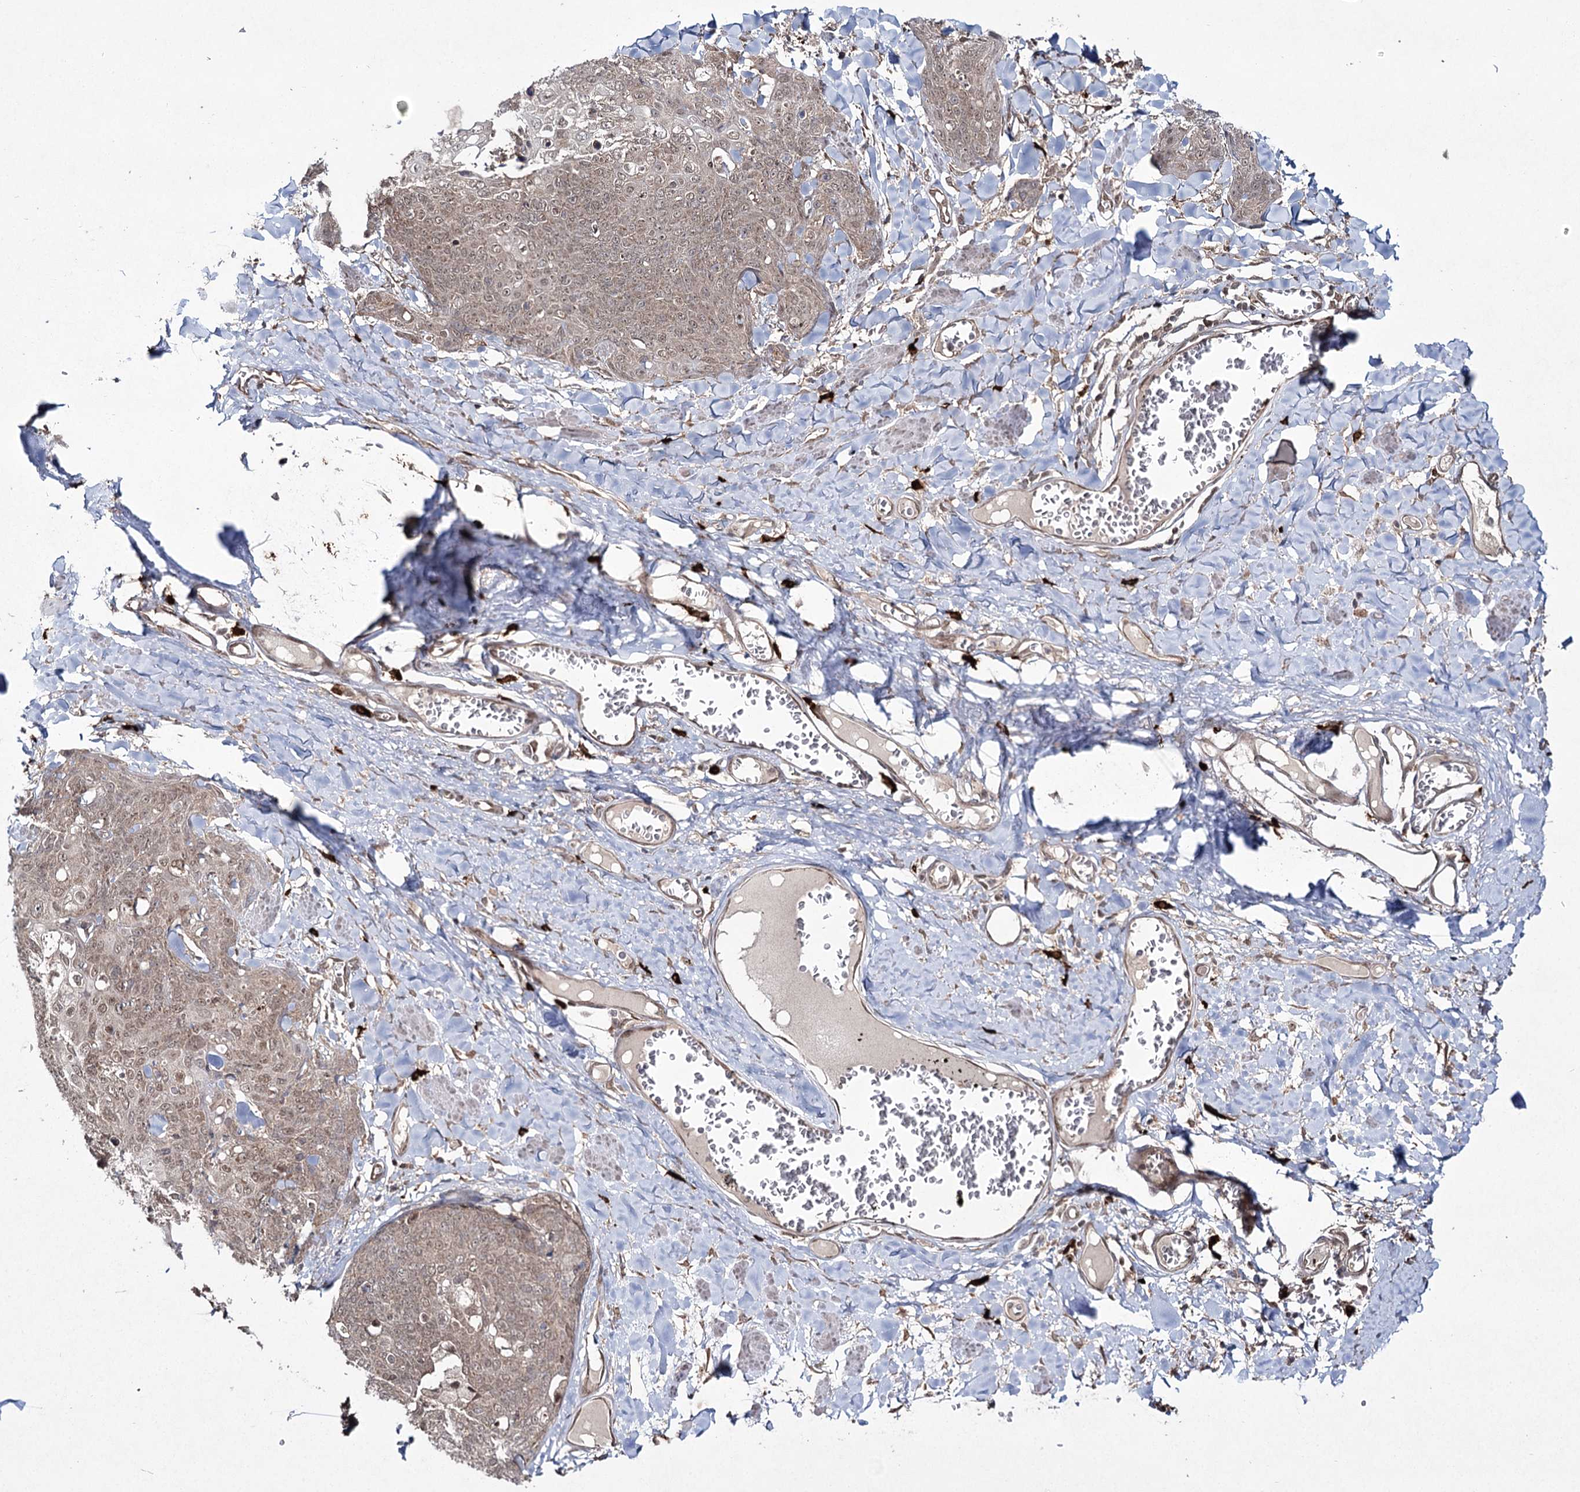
{"staining": {"intensity": "weak", "quantity": ">75%", "location": "cytoplasmic/membranous,nuclear"}, "tissue": "skin cancer", "cell_type": "Tumor cells", "image_type": "cancer", "snomed": [{"axis": "morphology", "description": "Squamous cell carcinoma, NOS"}, {"axis": "topography", "description": "Skin"}, {"axis": "topography", "description": "Vulva"}], "caption": "Immunohistochemical staining of human skin cancer (squamous cell carcinoma) shows low levels of weak cytoplasmic/membranous and nuclear expression in about >75% of tumor cells. (Stains: DAB in brown, nuclei in blue, Microscopy: brightfield microscopy at high magnification).", "gene": "TRNT1", "patient": {"sex": "female", "age": 85}}